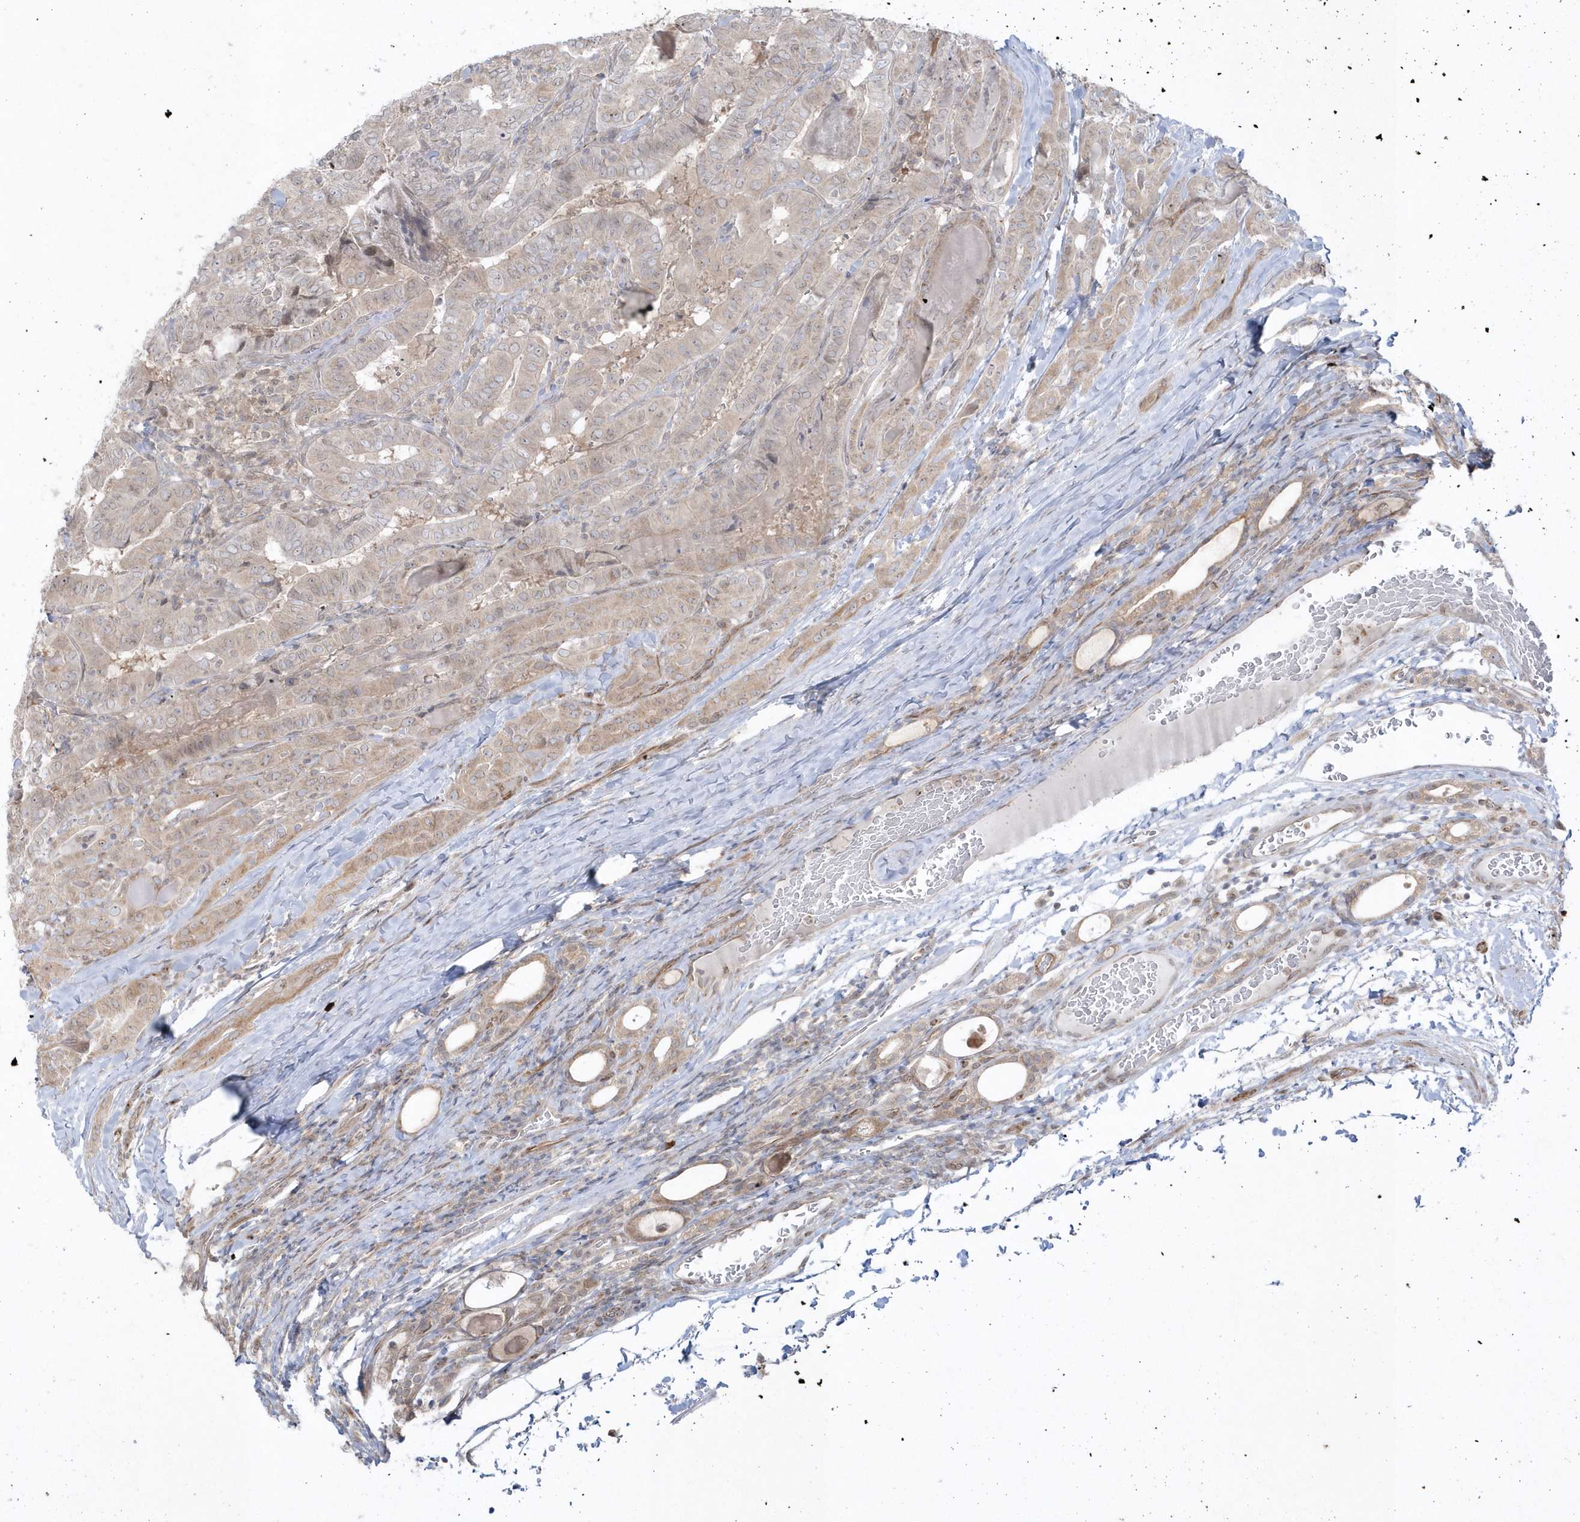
{"staining": {"intensity": "weak", "quantity": "25%-75%", "location": "cytoplasmic/membranous"}, "tissue": "thyroid cancer", "cell_type": "Tumor cells", "image_type": "cancer", "snomed": [{"axis": "morphology", "description": "Papillary adenocarcinoma, NOS"}, {"axis": "topography", "description": "Thyroid gland"}], "caption": "Weak cytoplasmic/membranous expression for a protein is present in about 25%-75% of tumor cells of thyroid cancer (papillary adenocarcinoma) using immunohistochemistry.", "gene": "DHX57", "patient": {"sex": "female", "age": 72}}